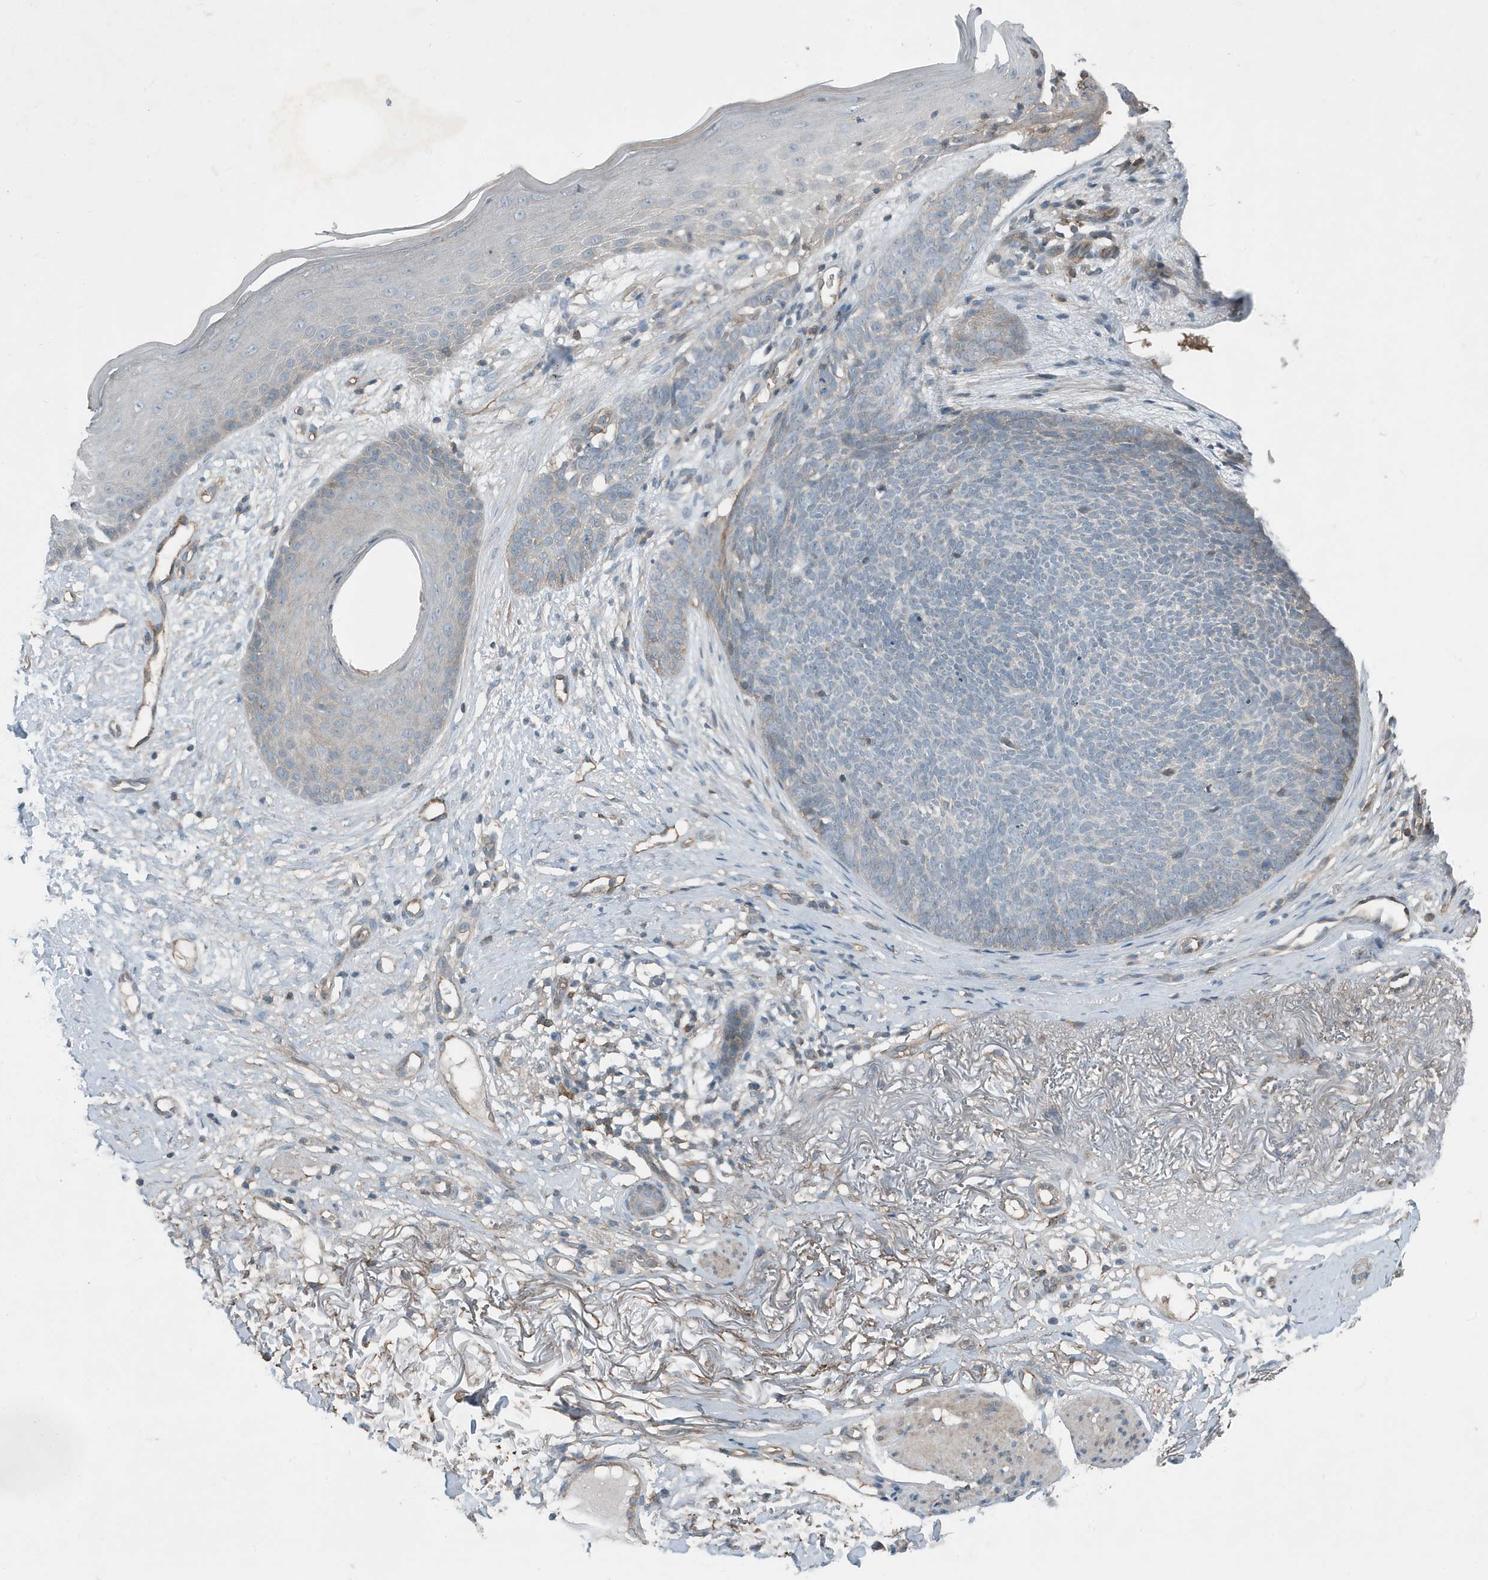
{"staining": {"intensity": "negative", "quantity": "none", "location": "none"}, "tissue": "skin cancer", "cell_type": "Tumor cells", "image_type": "cancer", "snomed": [{"axis": "morphology", "description": "Basal cell carcinoma"}, {"axis": "topography", "description": "Skin"}], "caption": "Tumor cells are negative for brown protein staining in skin basal cell carcinoma.", "gene": "DAPP1", "patient": {"sex": "female", "age": 70}}